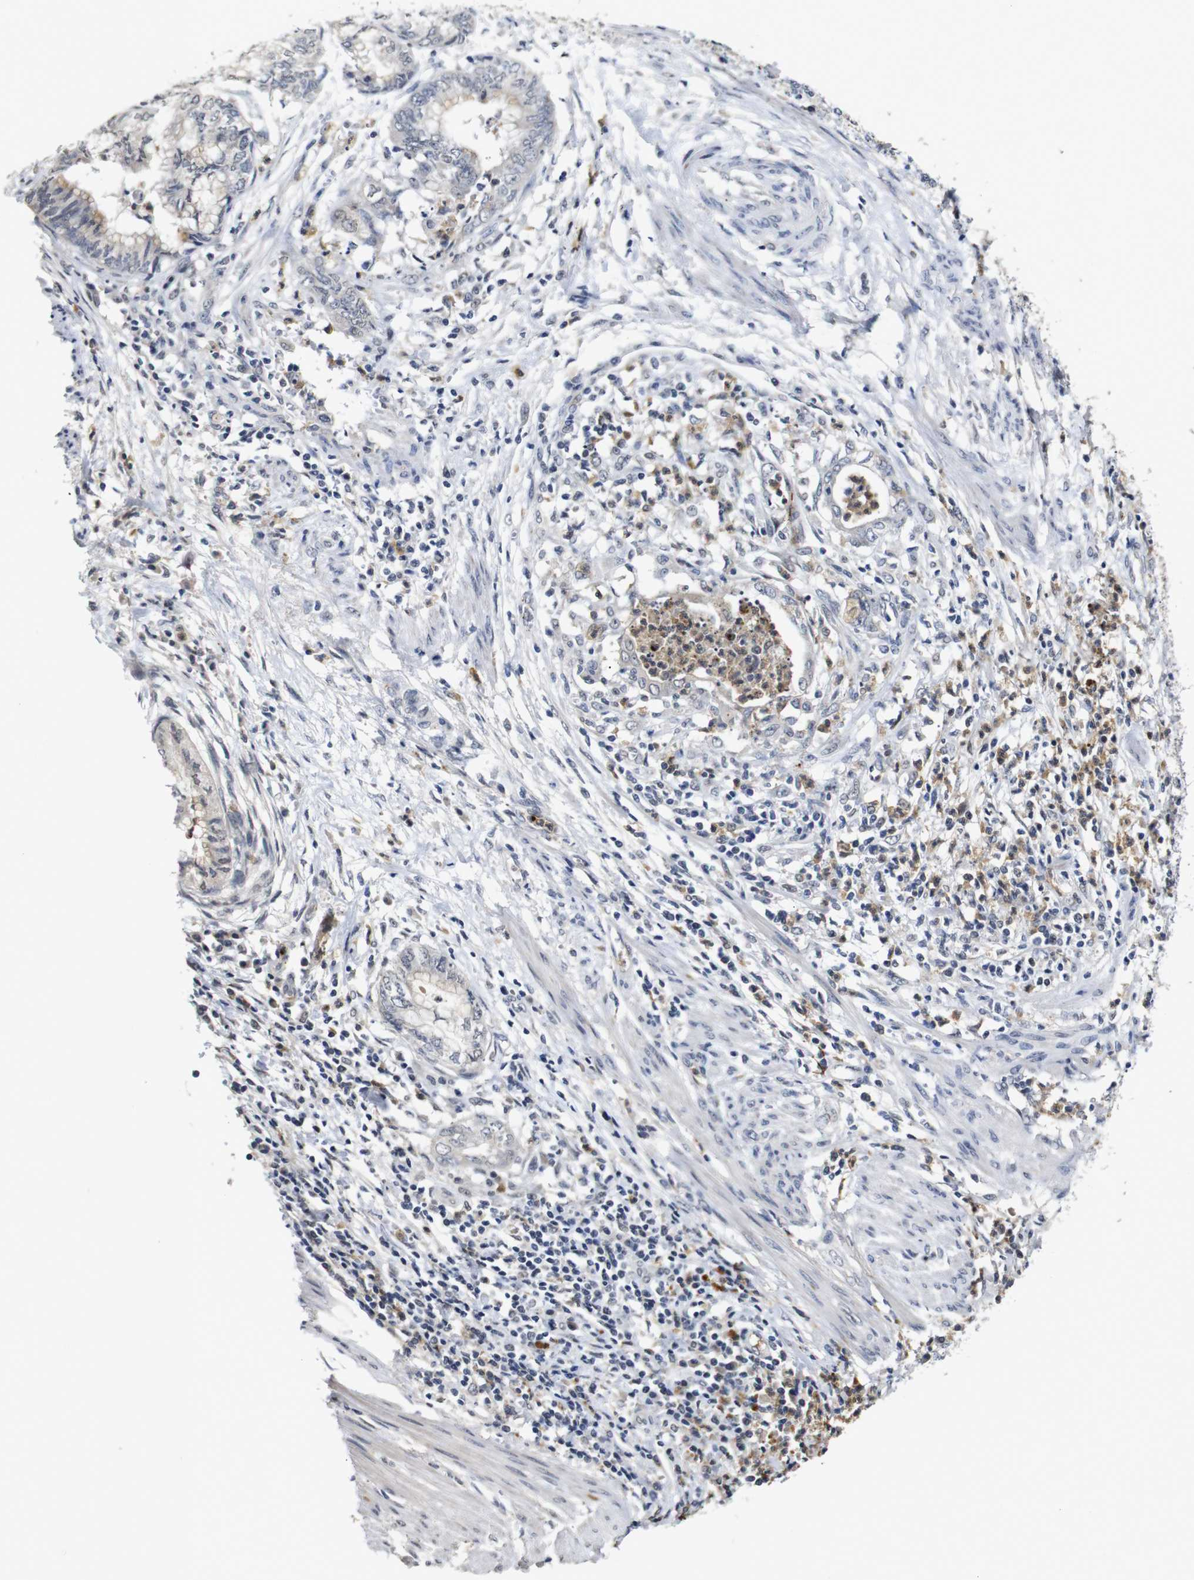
{"staining": {"intensity": "negative", "quantity": "none", "location": "none"}, "tissue": "endometrial cancer", "cell_type": "Tumor cells", "image_type": "cancer", "snomed": [{"axis": "morphology", "description": "Necrosis, NOS"}, {"axis": "morphology", "description": "Adenocarcinoma, NOS"}, {"axis": "topography", "description": "Endometrium"}], "caption": "IHC photomicrograph of endometrial adenocarcinoma stained for a protein (brown), which displays no expression in tumor cells.", "gene": "NTRK3", "patient": {"sex": "female", "age": 79}}